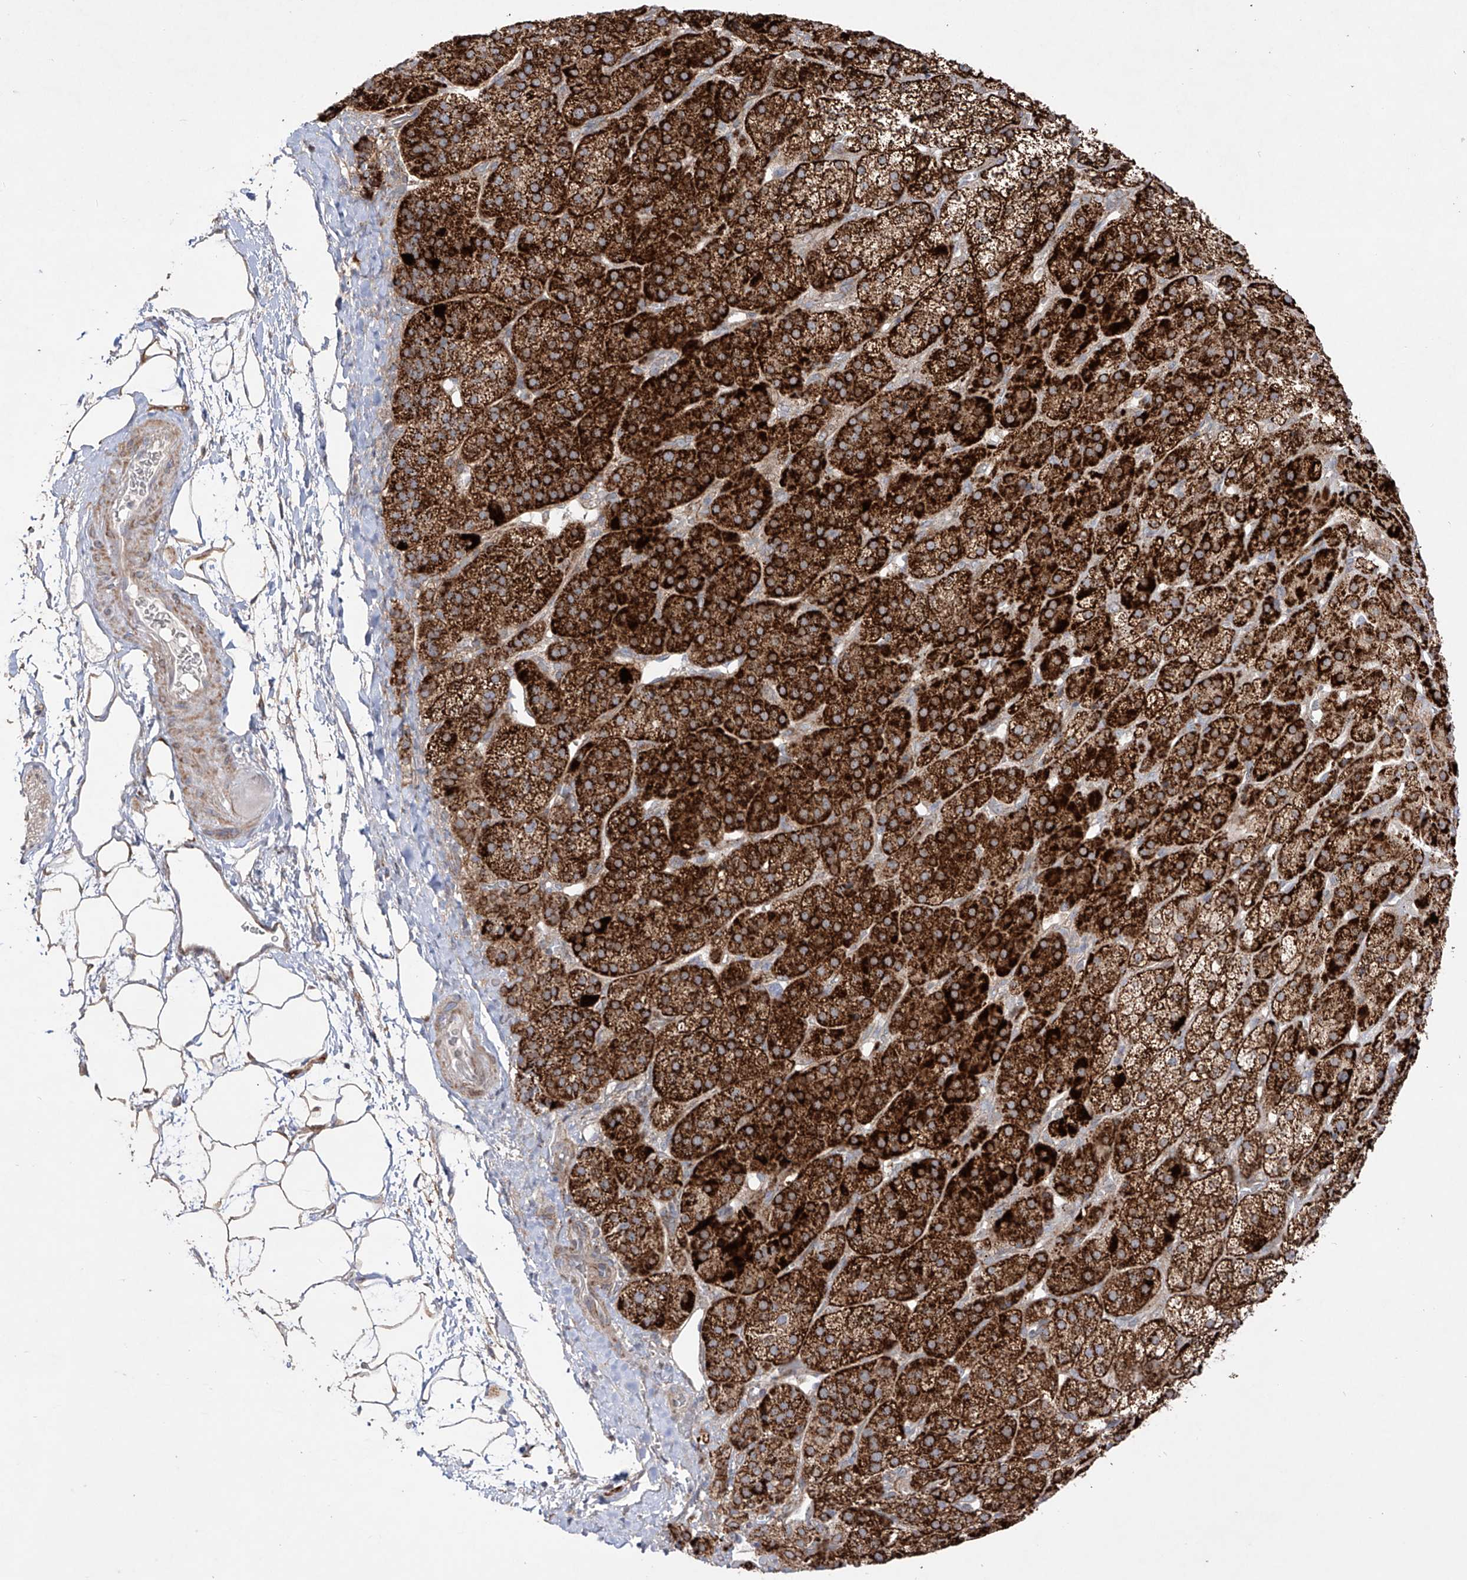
{"staining": {"intensity": "strong", "quantity": ">75%", "location": "cytoplasmic/membranous"}, "tissue": "adrenal gland", "cell_type": "Glandular cells", "image_type": "normal", "snomed": [{"axis": "morphology", "description": "Normal tissue, NOS"}, {"axis": "topography", "description": "Adrenal gland"}], "caption": "Normal adrenal gland demonstrates strong cytoplasmic/membranous positivity in about >75% of glandular cells, visualized by immunohistochemistry. (brown staining indicates protein expression, while blue staining denotes nuclei).", "gene": "YKT6", "patient": {"sex": "female", "age": 57}}